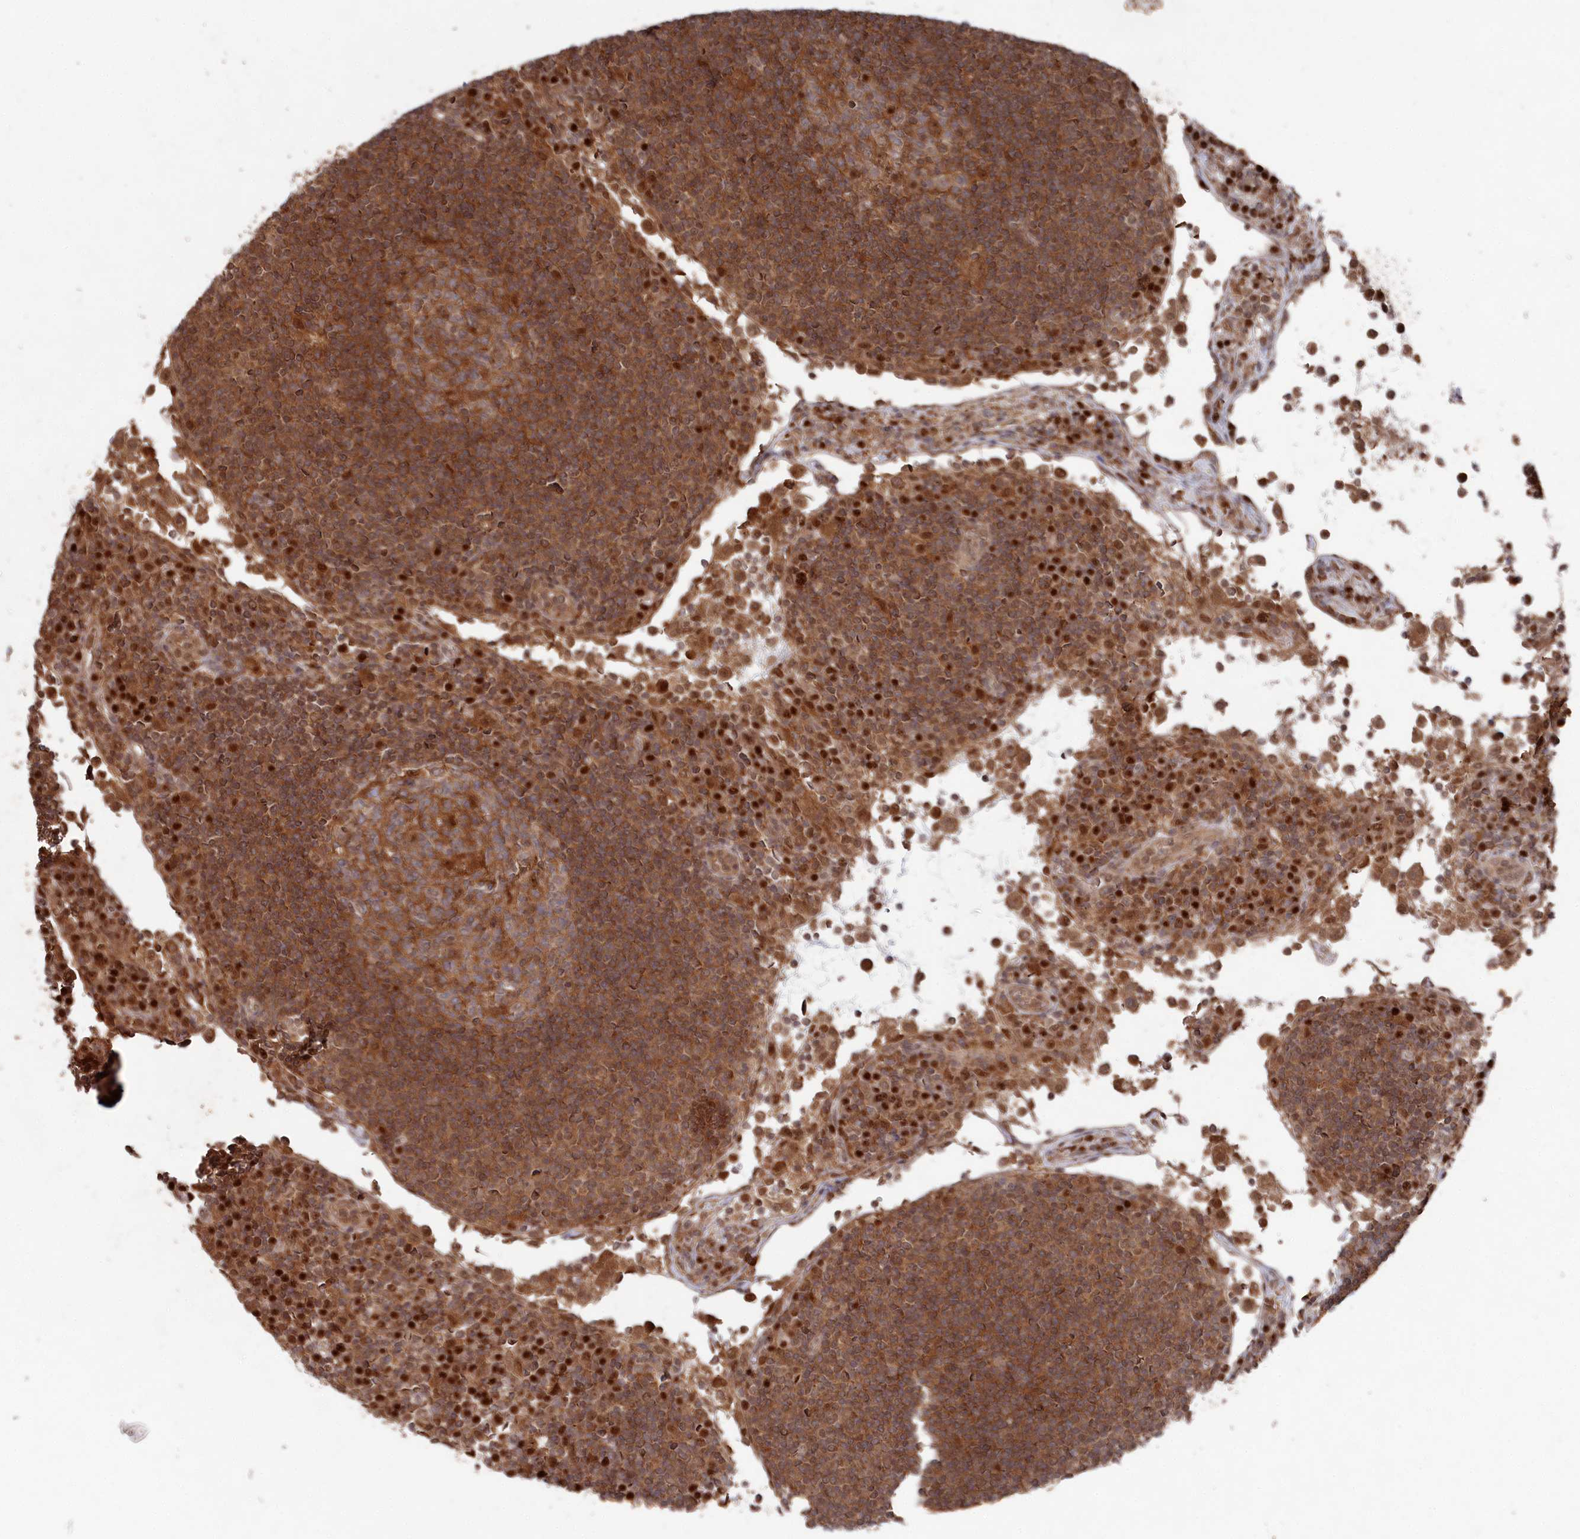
{"staining": {"intensity": "moderate", "quantity": "25%-75%", "location": "cytoplasmic/membranous"}, "tissue": "lymph node", "cell_type": "Germinal center cells", "image_type": "normal", "snomed": [{"axis": "morphology", "description": "Normal tissue, NOS"}, {"axis": "topography", "description": "Lymph node"}], "caption": "Immunohistochemistry (IHC) of normal lymph node shows medium levels of moderate cytoplasmic/membranous expression in approximately 25%-75% of germinal center cells.", "gene": "BORCS7", "patient": {"sex": "female", "age": 53}}